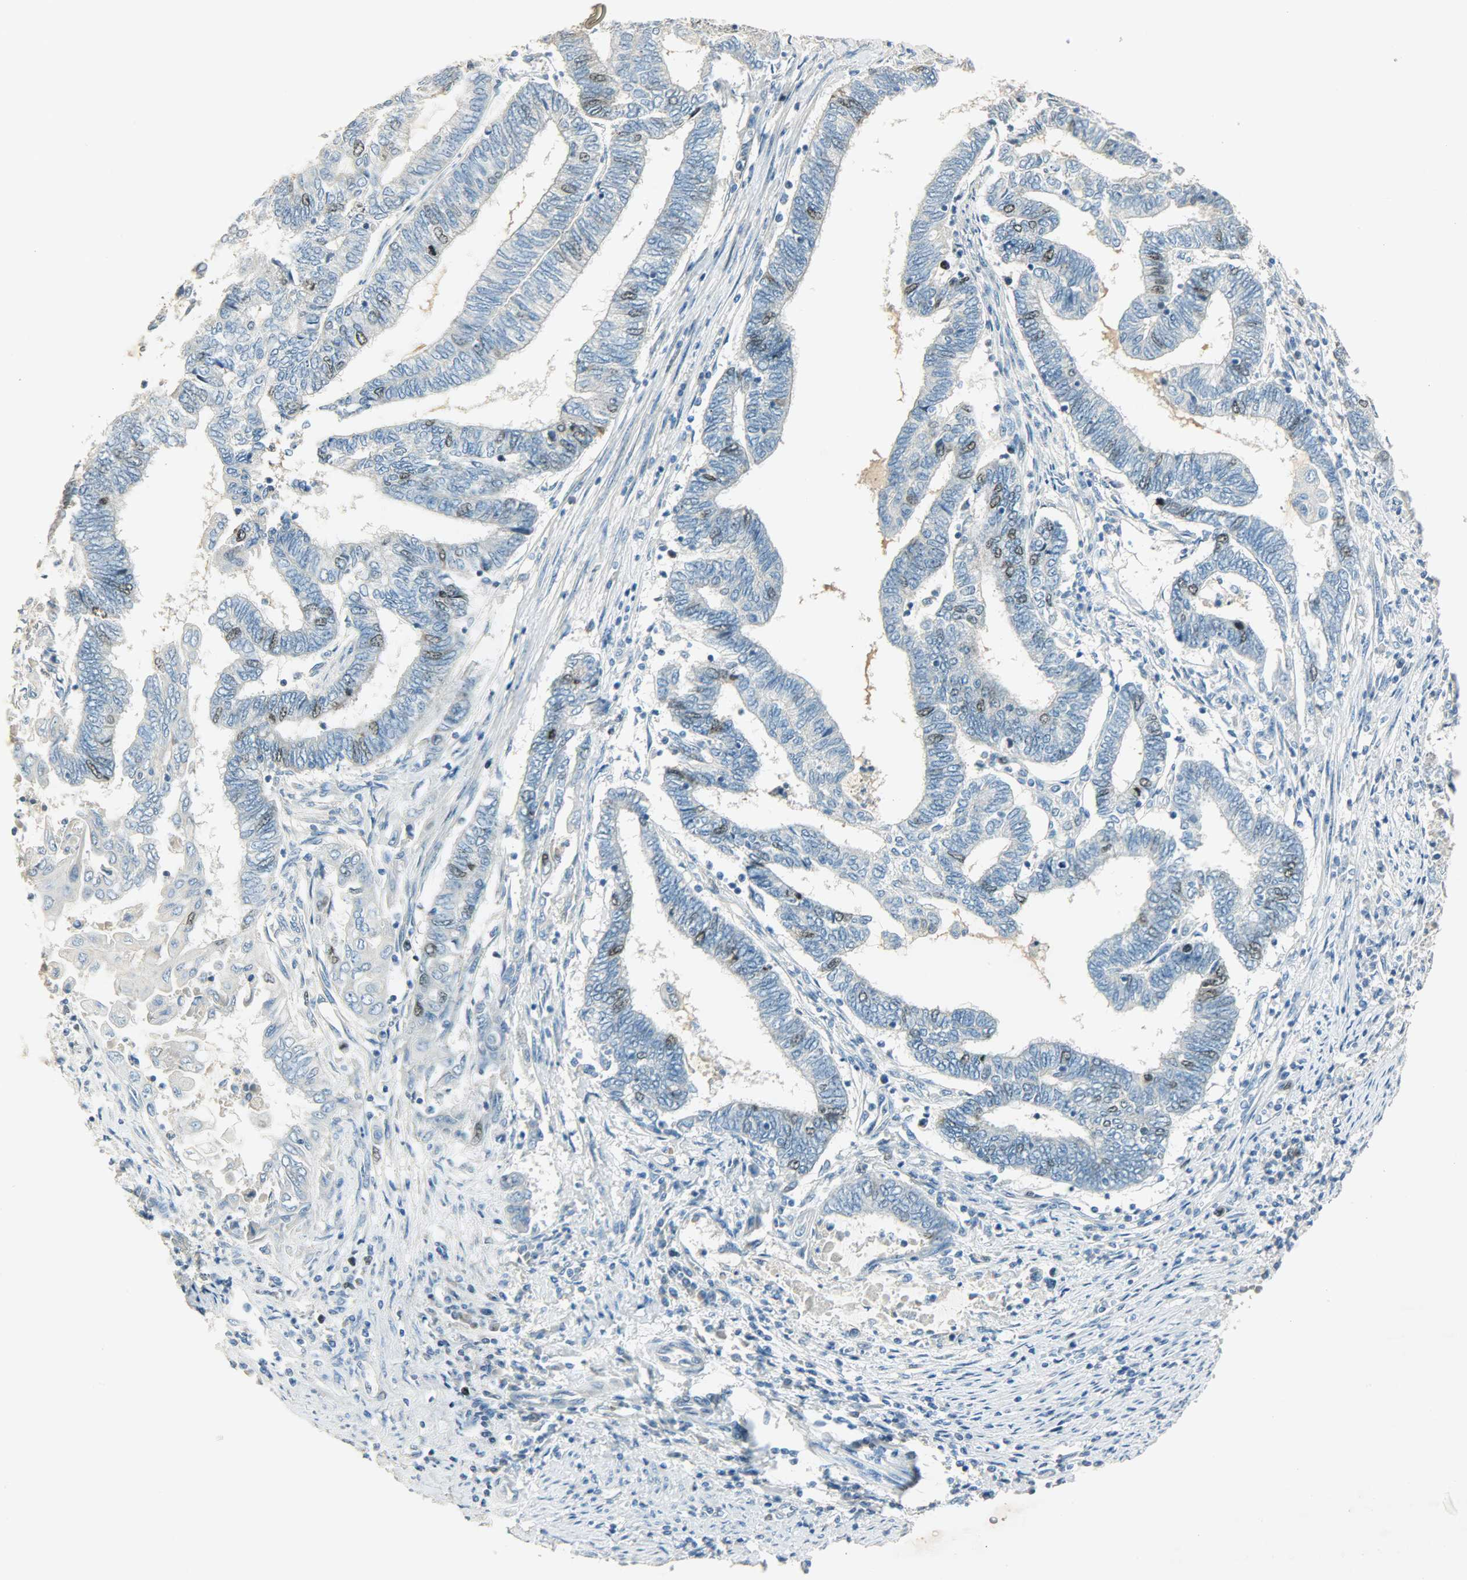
{"staining": {"intensity": "strong", "quantity": "<25%", "location": "nuclear"}, "tissue": "endometrial cancer", "cell_type": "Tumor cells", "image_type": "cancer", "snomed": [{"axis": "morphology", "description": "Adenocarcinoma, NOS"}, {"axis": "topography", "description": "Uterus"}, {"axis": "topography", "description": "Endometrium"}], "caption": "High-magnification brightfield microscopy of endometrial cancer stained with DAB (brown) and counterstained with hematoxylin (blue). tumor cells exhibit strong nuclear staining is identified in about<25% of cells.", "gene": "TPX2", "patient": {"sex": "female", "age": 70}}